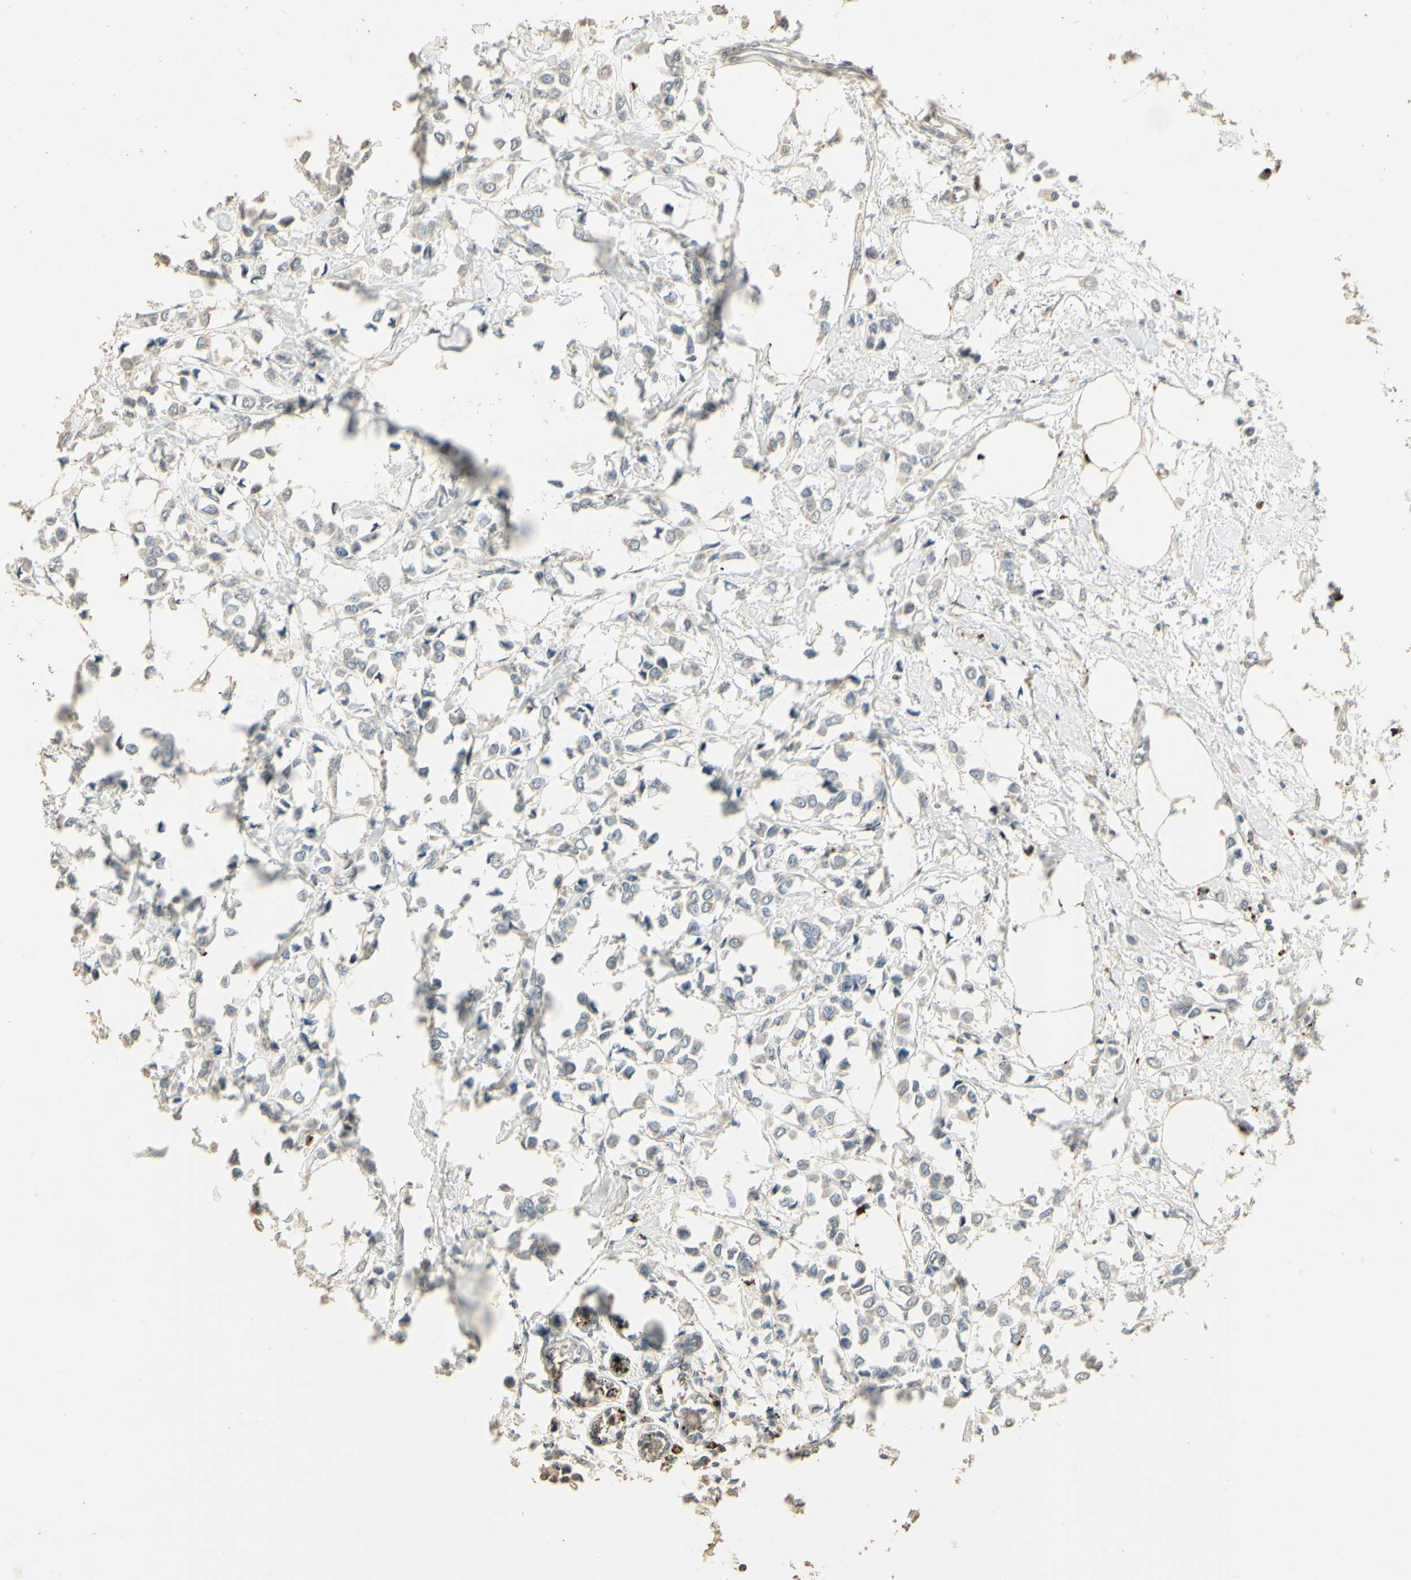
{"staining": {"intensity": "negative", "quantity": "none", "location": "none"}, "tissue": "breast cancer", "cell_type": "Tumor cells", "image_type": "cancer", "snomed": [{"axis": "morphology", "description": "Lobular carcinoma"}, {"axis": "topography", "description": "Breast"}], "caption": "Tumor cells are negative for protein expression in human breast cancer. Nuclei are stained in blue.", "gene": "ARHGEF17", "patient": {"sex": "female", "age": 51}}